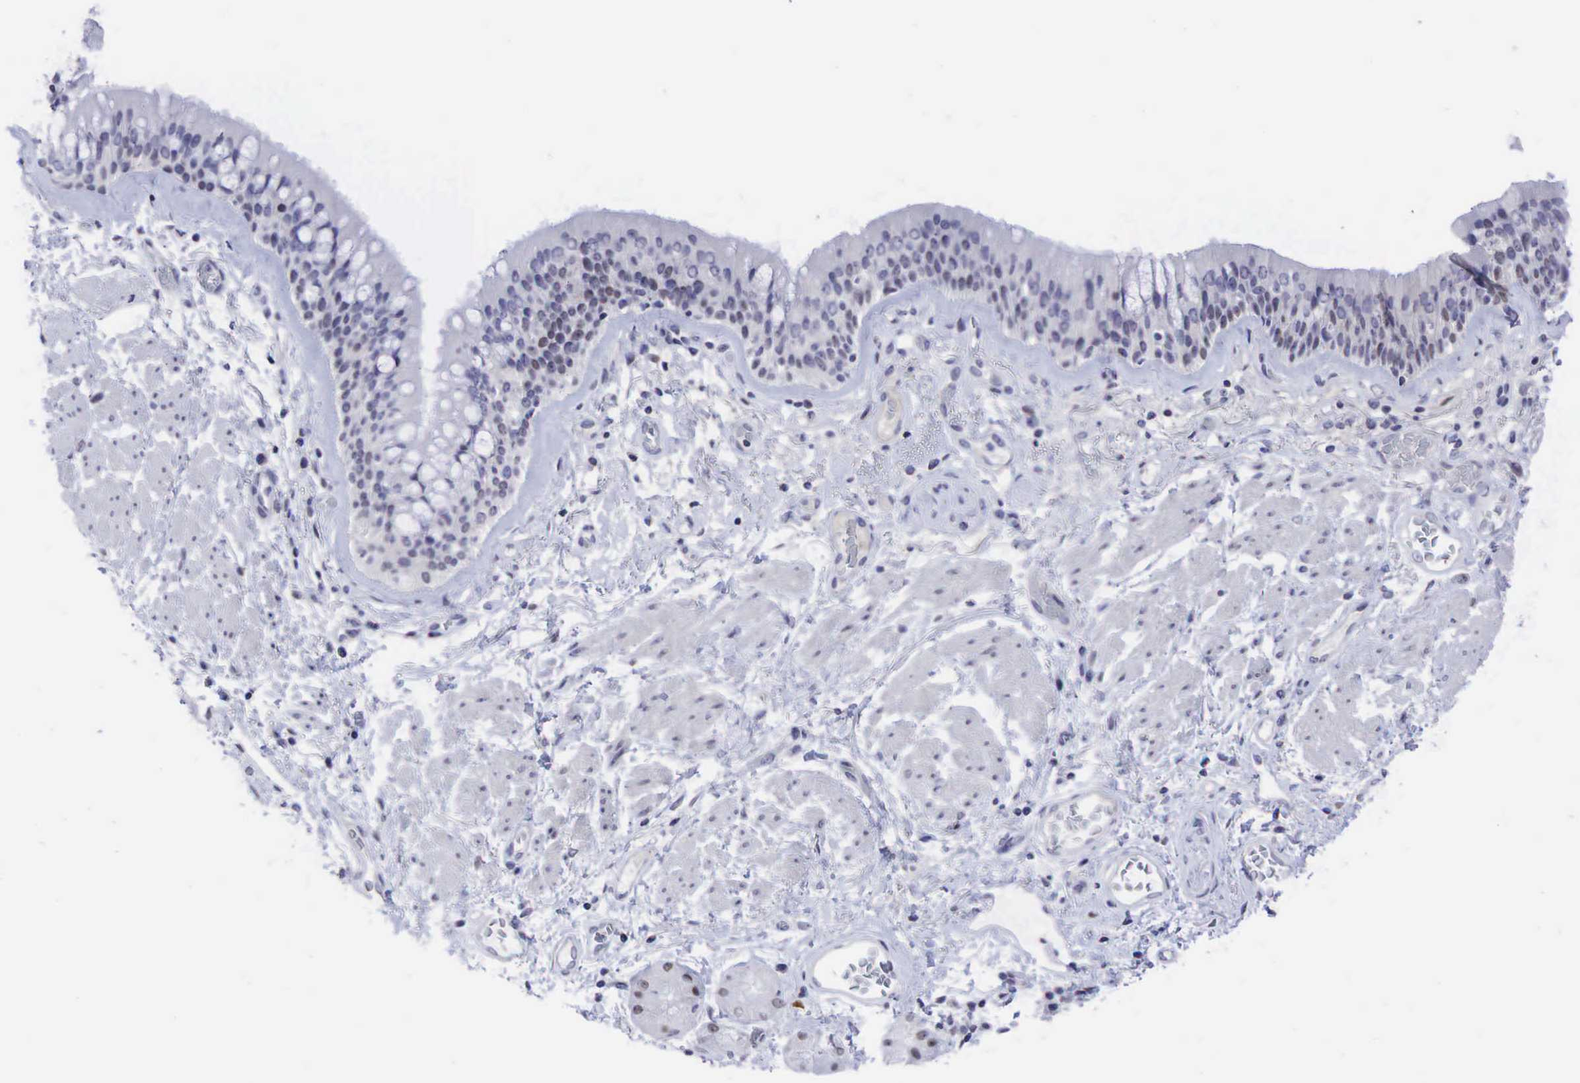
{"staining": {"intensity": "weak", "quantity": "<25%", "location": "nuclear"}, "tissue": "bronchus", "cell_type": "Respiratory epithelial cells", "image_type": "normal", "snomed": [{"axis": "morphology", "description": "Normal tissue, NOS"}, {"axis": "topography", "description": "Bronchus"}, {"axis": "topography", "description": "Lung"}], "caption": "A high-resolution histopathology image shows IHC staining of normal bronchus, which exhibits no significant expression in respiratory epithelial cells. The staining was performed using DAB to visualize the protein expression in brown, while the nuclei were stained in blue with hematoxylin (Magnification: 20x).", "gene": "AR", "patient": {"sex": "female", "age": 57}}